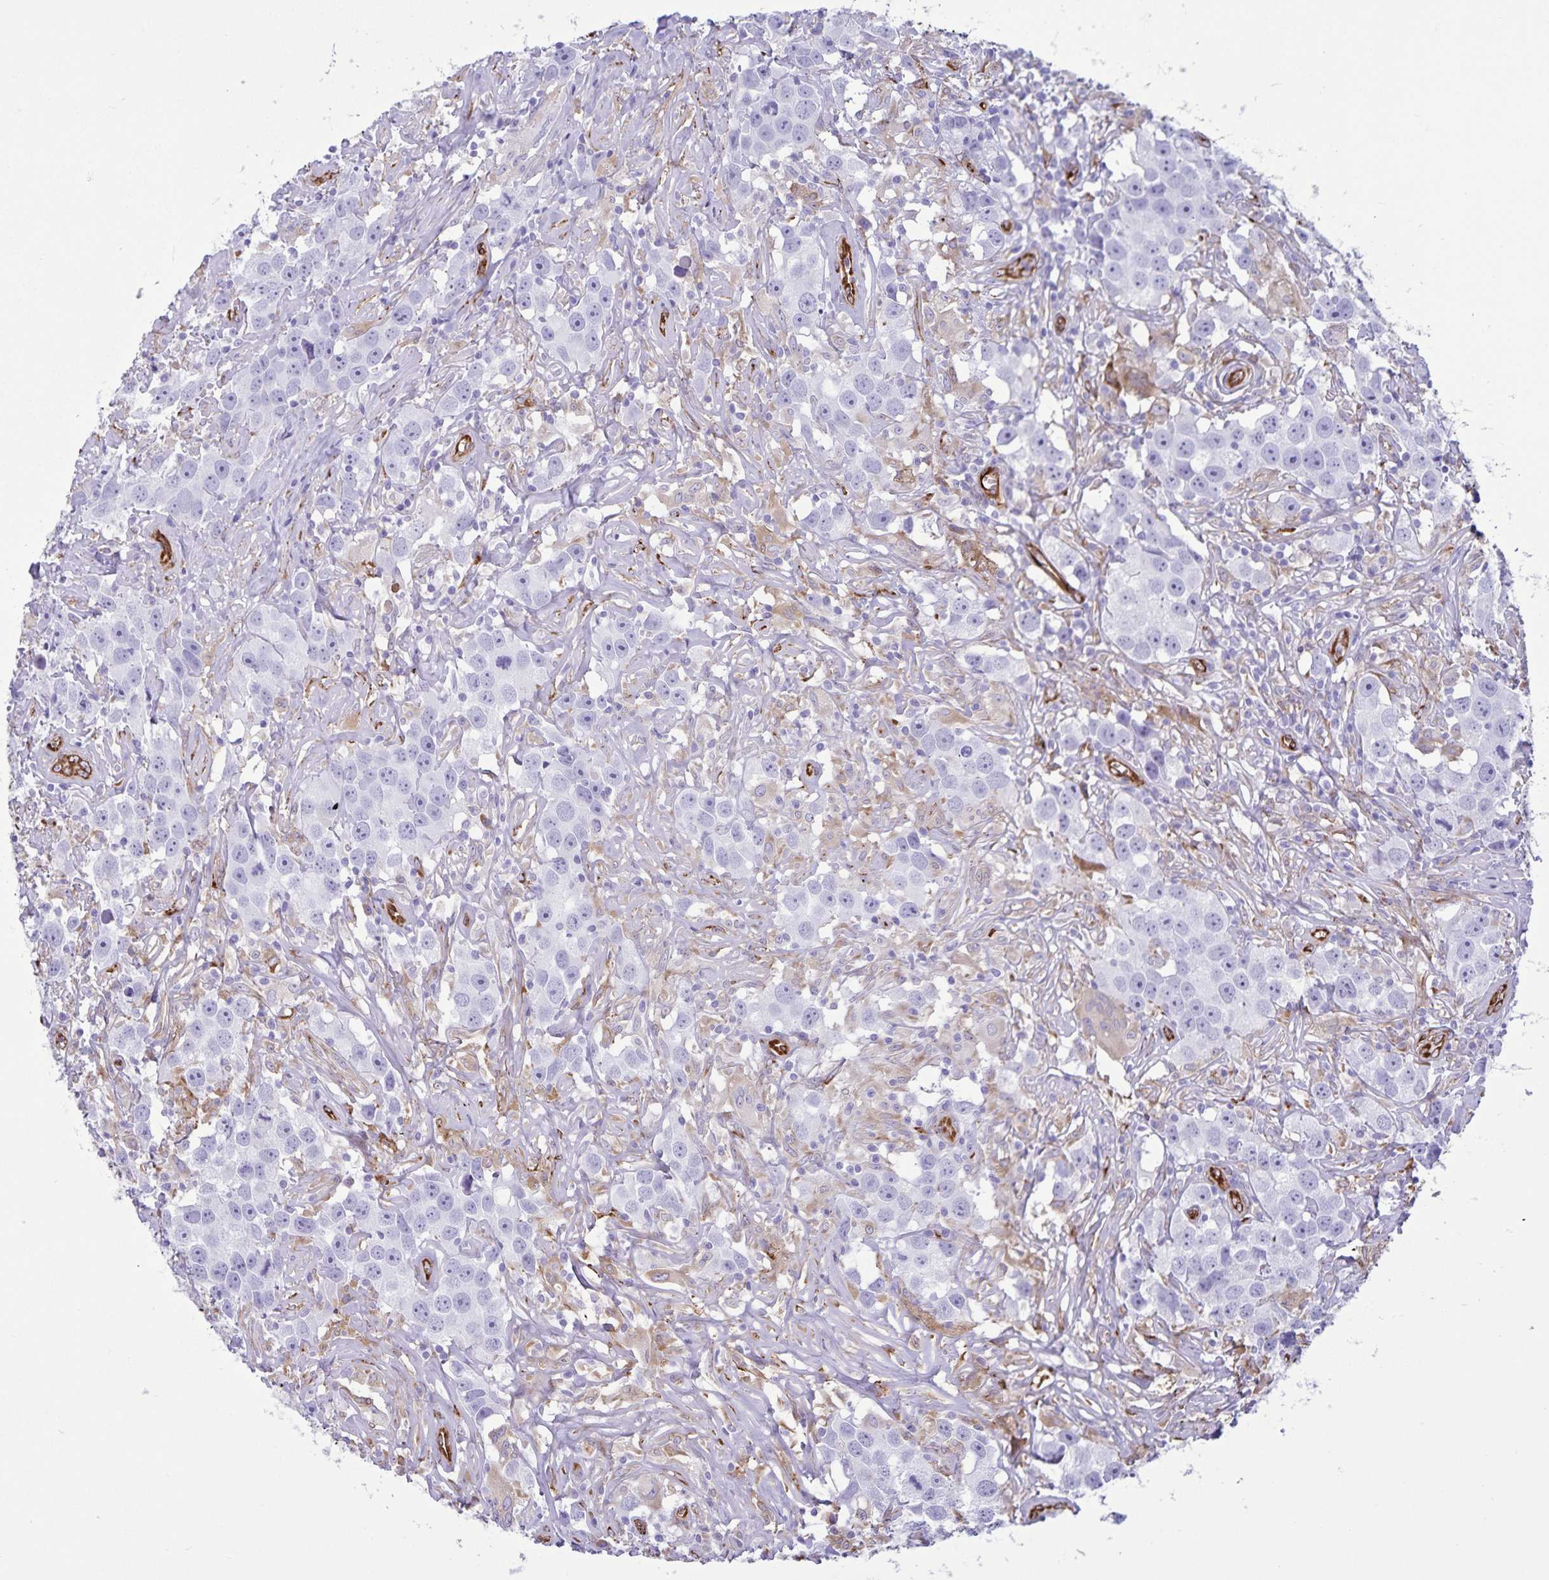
{"staining": {"intensity": "negative", "quantity": "none", "location": "none"}, "tissue": "testis cancer", "cell_type": "Tumor cells", "image_type": "cancer", "snomed": [{"axis": "morphology", "description": "Seminoma, NOS"}, {"axis": "topography", "description": "Testis"}], "caption": "Human seminoma (testis) stained for a protein using immunohistochemistry (IHC) shows no expression in tumor cells.", "gene": "RCN1", "patient": {"sex": "male", "age": 49}}